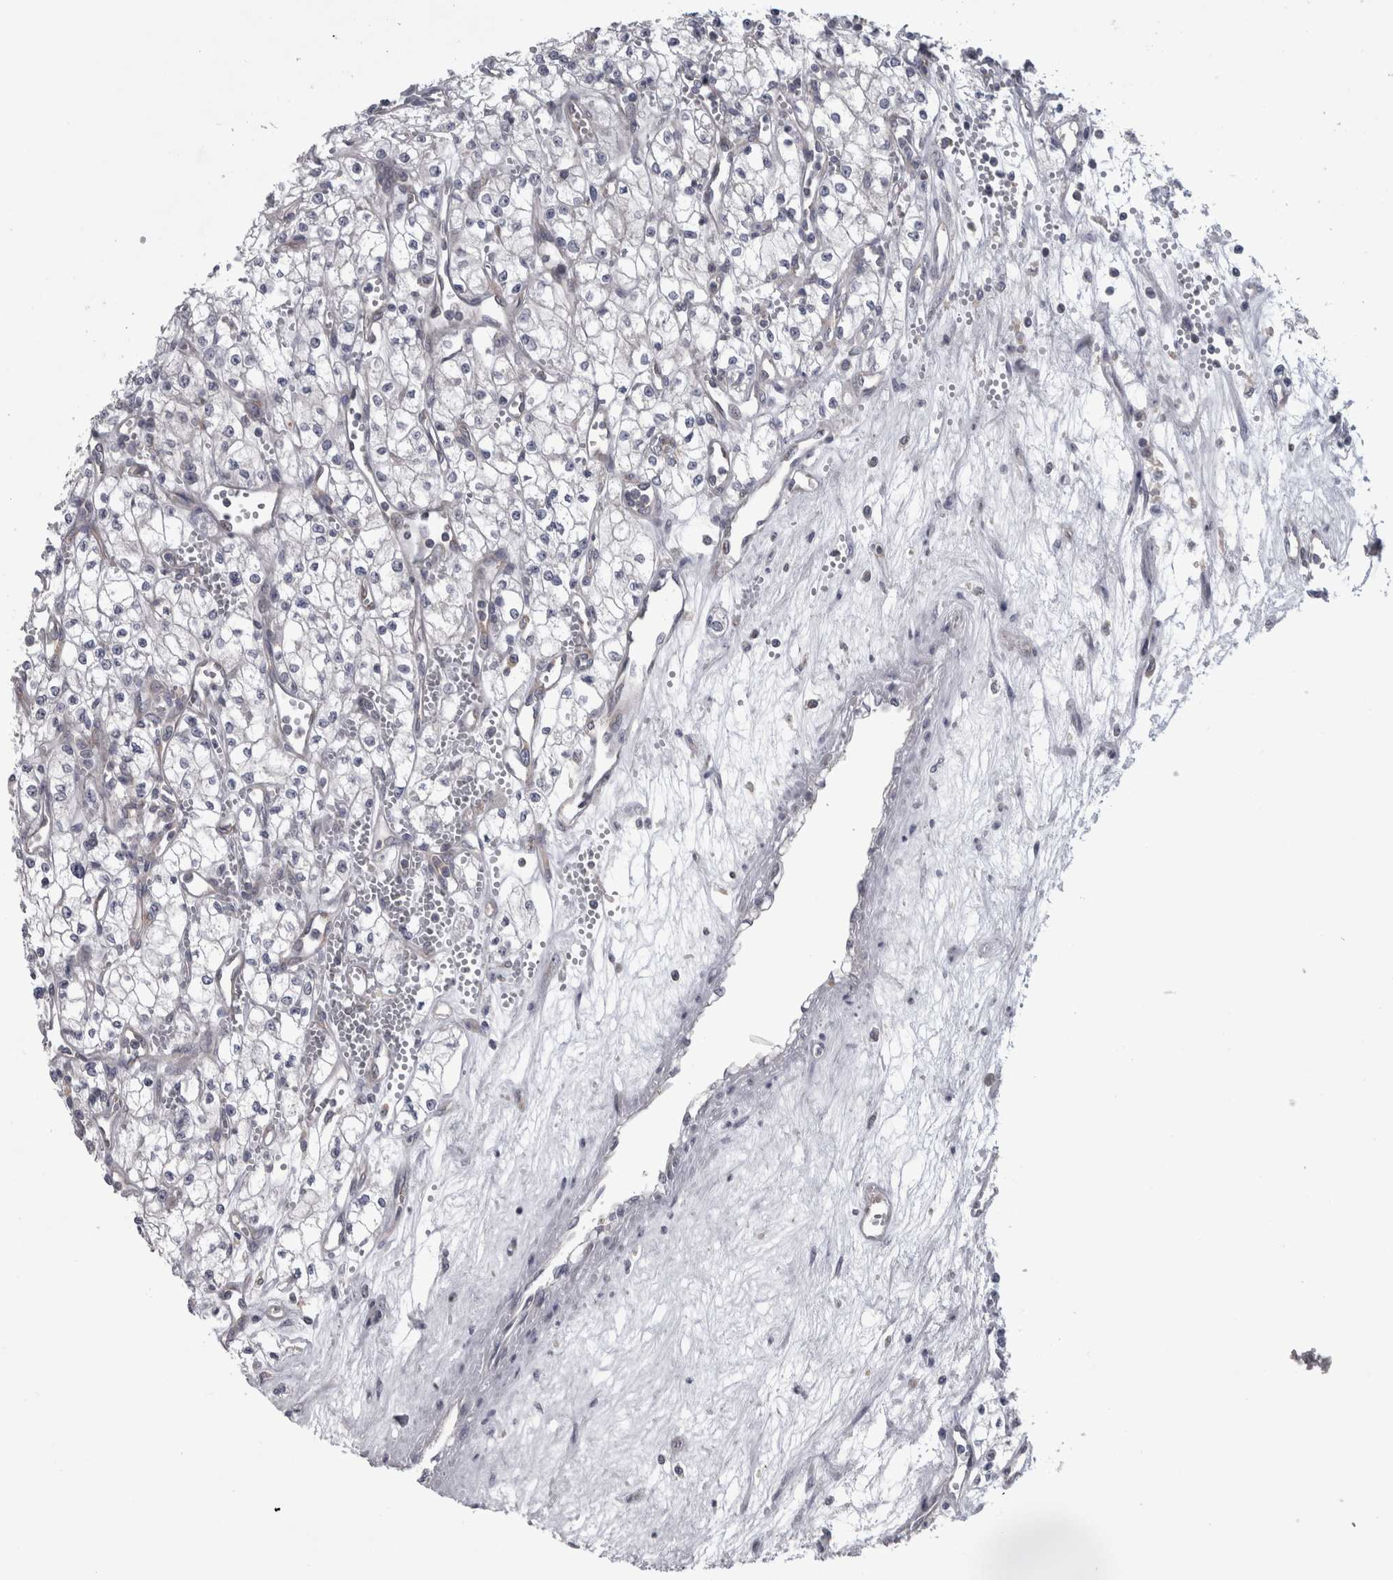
{"staining": {"intensity": "negative", "quantity": "none", "location": "none"}, "tissue": "renal cancer", "cell_type": "Tumor cells", "image_type": "cancer", "snomed": [{"axis": "morphology", "description": "Adenocarcinoma, NOS"}, {"axis": "topography", "description": "Kidney"}], "caption": "This is an immunohistochemistry image of renal cancer (adenocarcinoma). There is no staining in tumor cells.", "gene": "PRRC2C", "patient": {"sex": "male", "age": 59}}